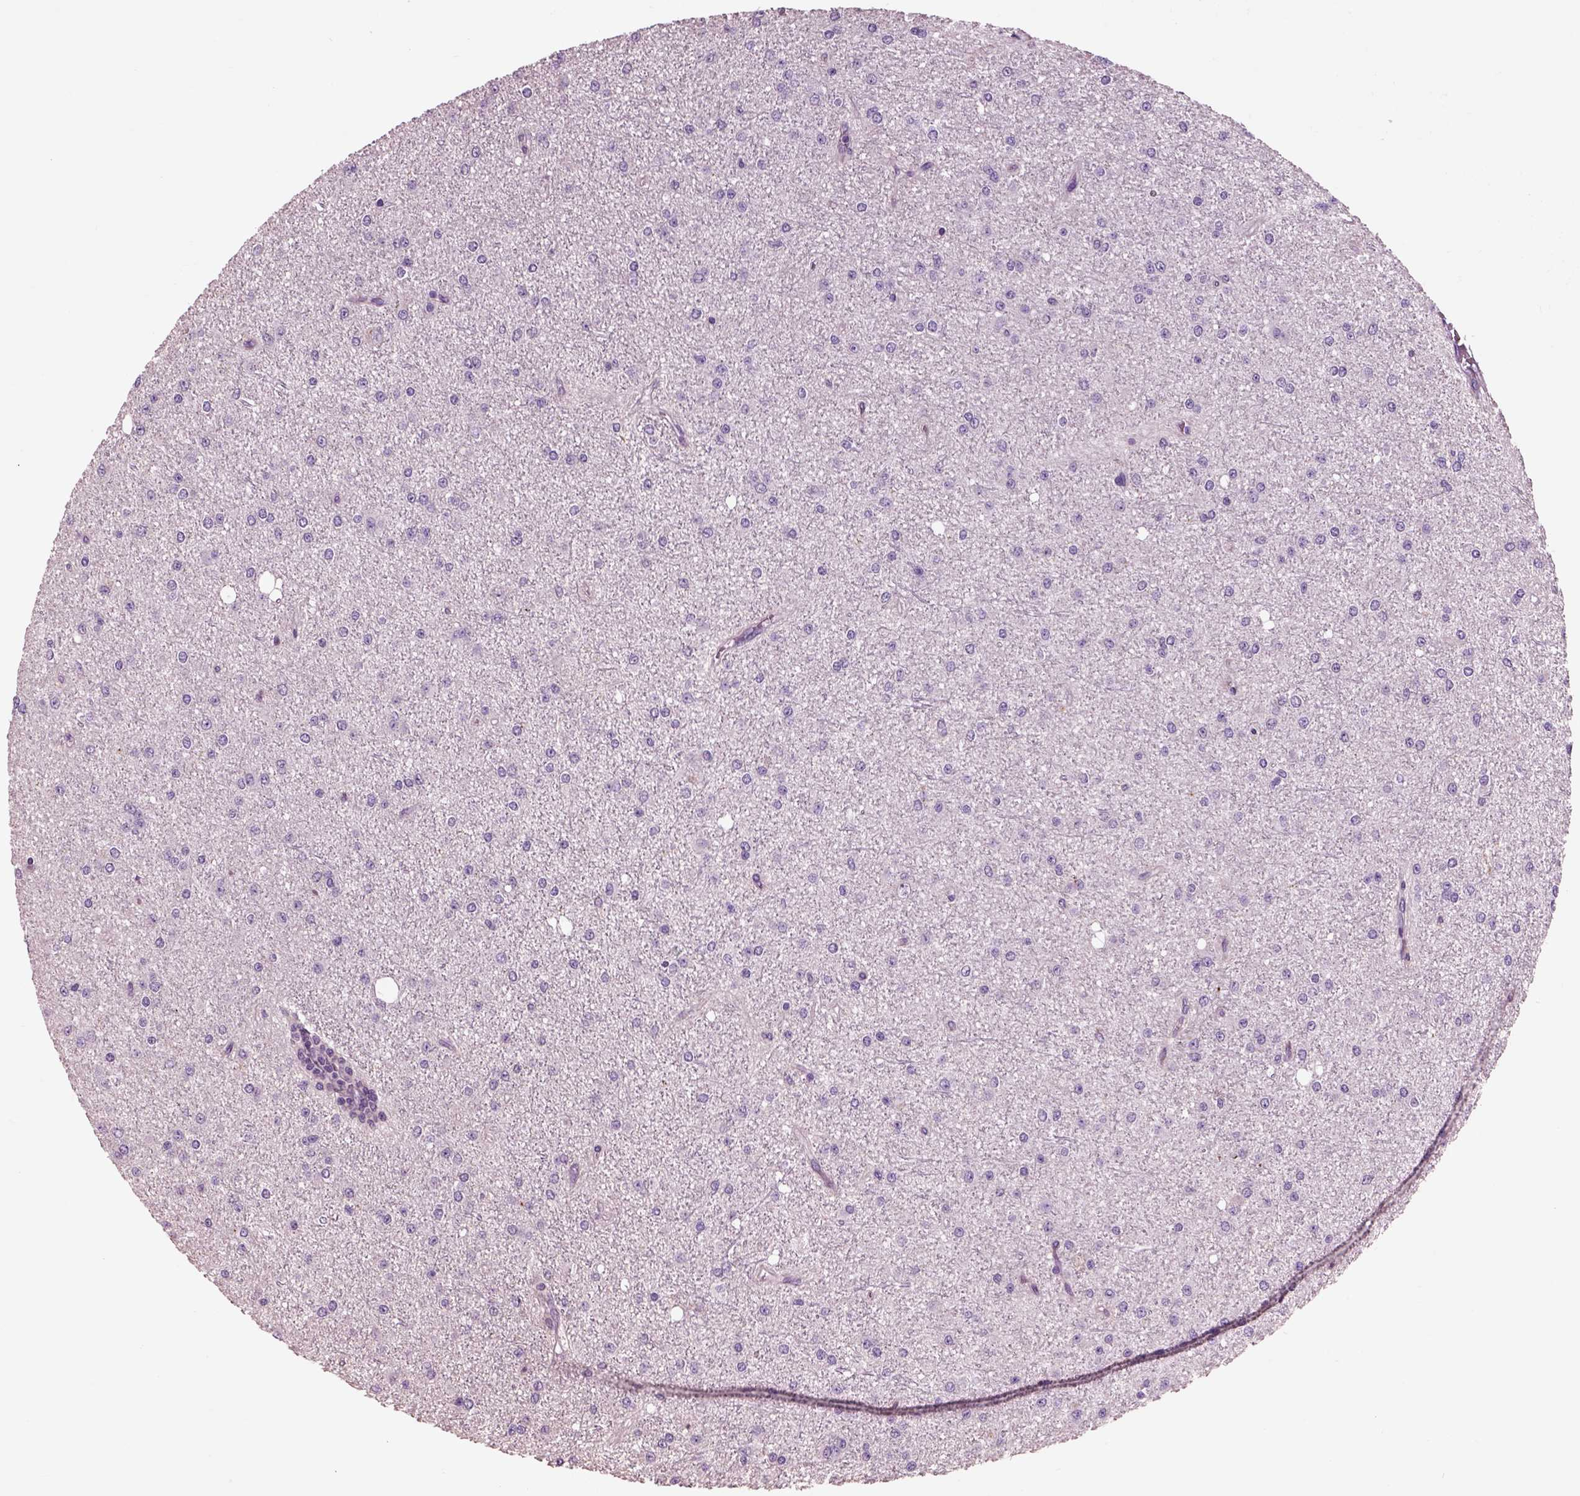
{"staining": {"intensity": "negative", "quantity": "none", "location": "none"}, "tissue": "glioma", "cell_type": "Tumor cells", "image_type": "cancer", "snomed": [{"axis": "morphology", "description": "Glioma, malignant, Low grade"}, {"axis": "topography", "description": "Brain"}], "caption": "Immunohistochemical staining of glioma displays no significant expression in tumor cells.", "gene": "CHGB", "patient": {"sex": "male", "age": 27}}